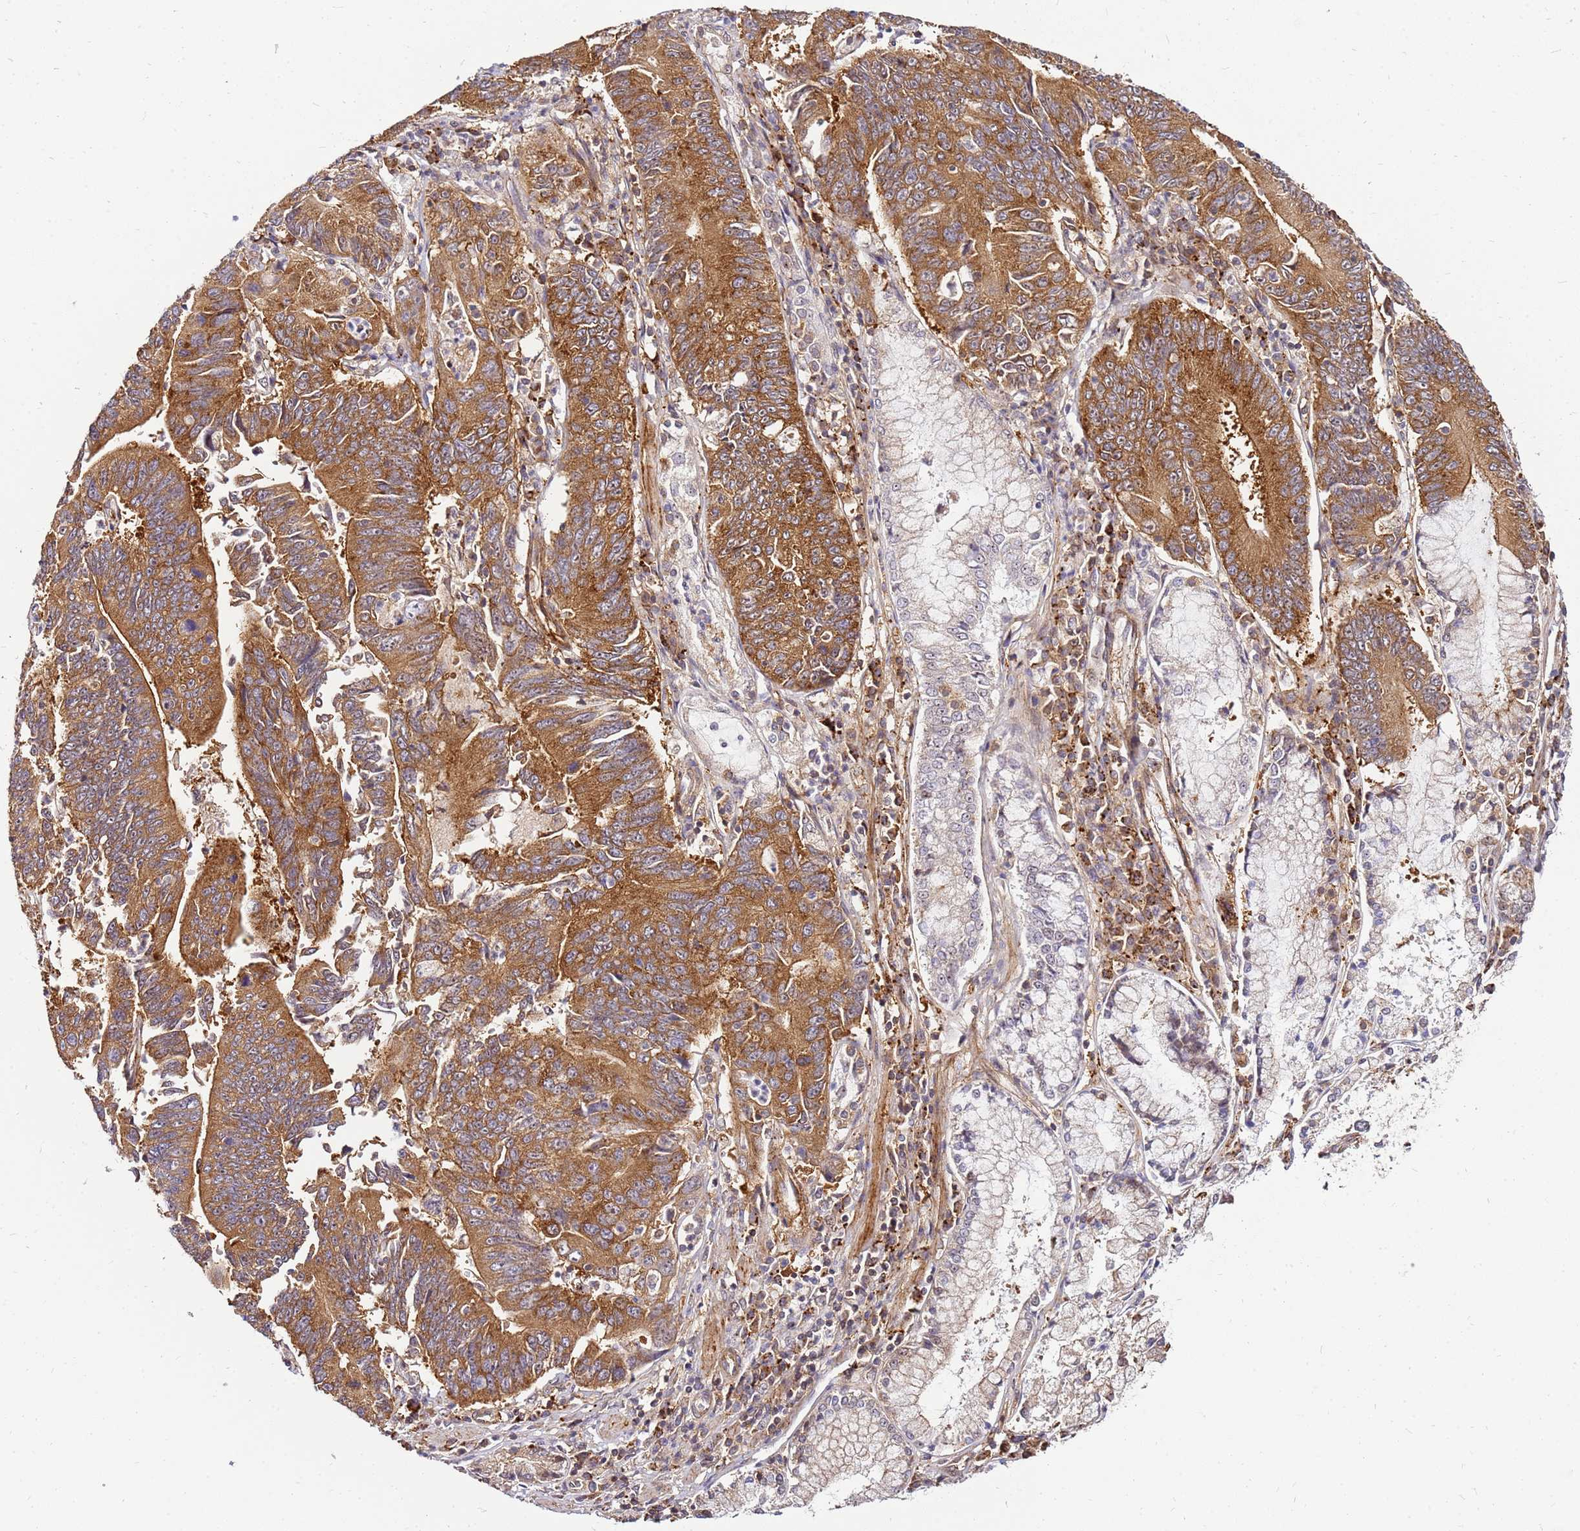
{"staining": {"intensity": "moderate", "quantity": ">75%", "location": "cytoplasmic/membranous"}, "tissue": "stomach cancer", "cell_type": "Tumor cells", "image_type": "cancer", "snomed": [{"axis": "morphology", "description": "Adenocarcinoma, NOS"}, {"axis": "topography", "description": "Stomach"}], "caption": "Stomach adenocarcinoma stained for a protein (brown) demonstrates moderate cytoplasmic/membranous positive expression in approximately >75% of tumor cells.", "gene": "PIH1D1", "patient": {"sex": "male", "age": 59}}